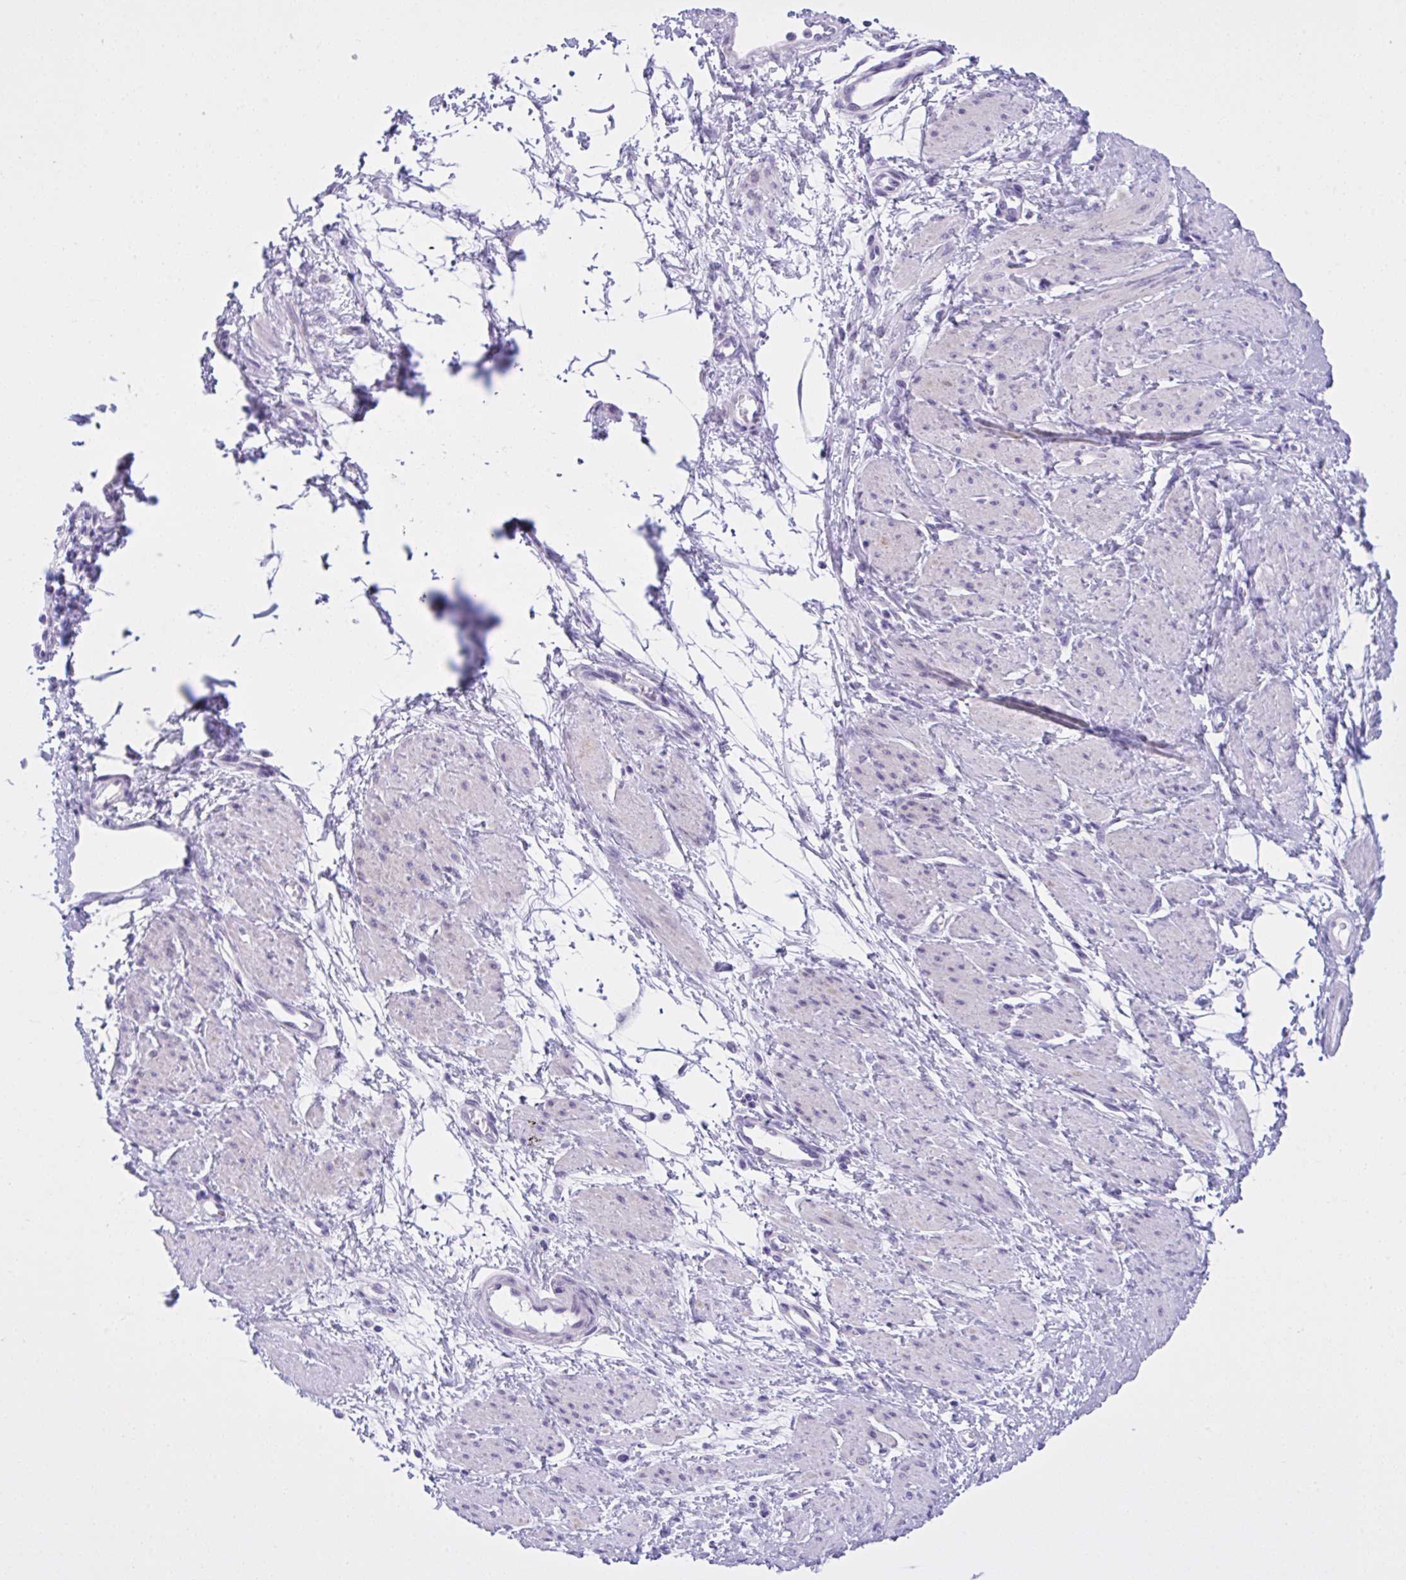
{"staining": {"intensity": "negative", "quantity": "none", "location": "none"}, "tissue": "smooth muscle", "cell_type": "Smooth muscle cells", "image_type": "normal", "snomed": [{"axis": "morphology", "description": "Normal tissue, NOS"}, {"axis": "topography", "description": "Smooth muscle"}, {"axis": "topography", "description": "Uterus"}], "caption": "Immunohistochemistry (IHC) histopathology image of unremarkable human smooth muscle stained for a protein (brown), which reveals no expression in smooth muscle cells.", "gene": "YBX2", "patient": {"sex": "female", "age": 39}}